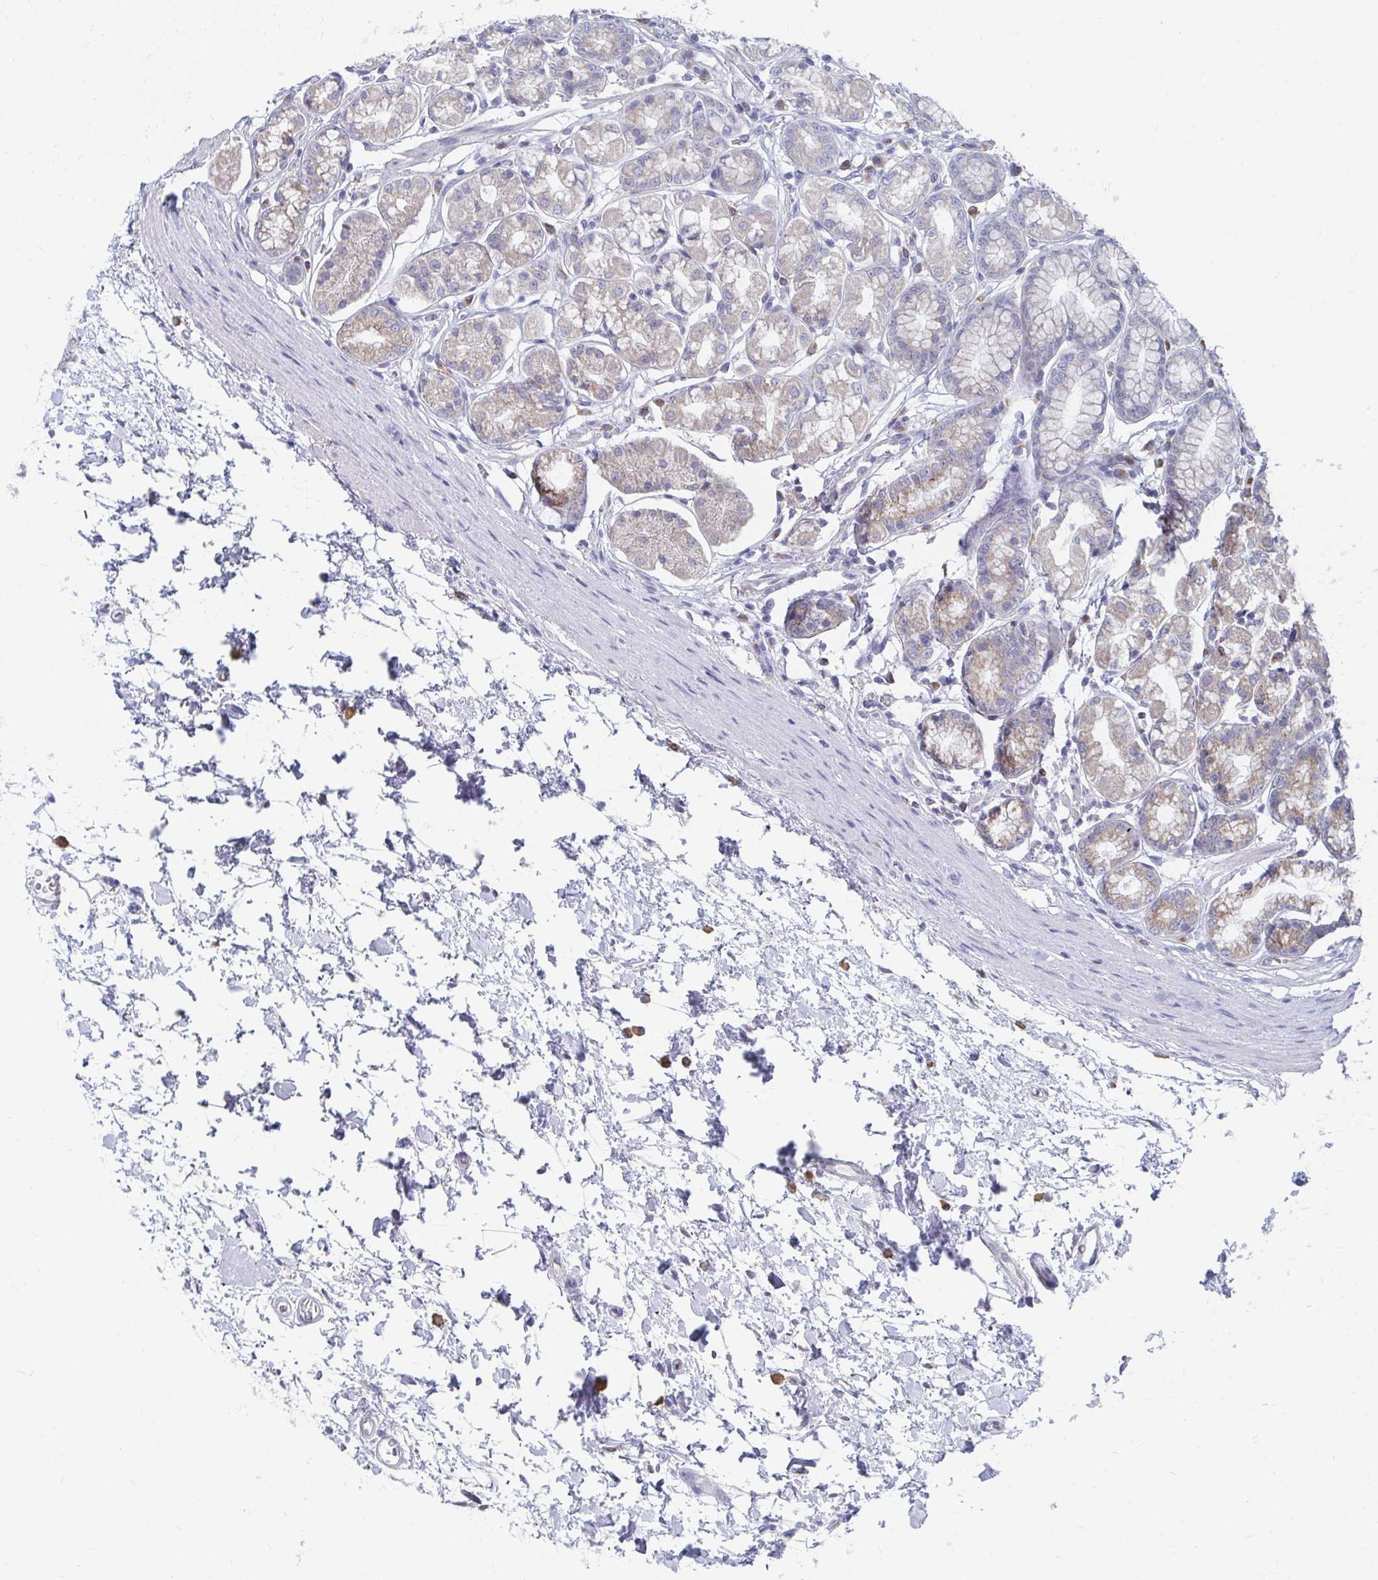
{"staining": {"intensity": "weak", "quantity": ">75%", "location": "cytoplasmic/membranous"}, "tissue": "stomach", "cell_type": "Glandular cells", "image_type": "normal", "snomed": [{"axis": "morphology", "description": "Normal tissue, NOS"}, {"axis": "topography", "description": "Stomach"}, {"axis": "topography", "description": "Stomach, lower"}], "caption": "The photomicrograph shows a brown stain indicating the presence of a protein in the cytoplasmic/membranous of glandular cells in stomach. (DAB (3,3'-diaminobenzidine) IHC with brightfield microscopy, high magnification).", "gene": "PABIR3", "patient": {"sex": "male", "age": 76}}